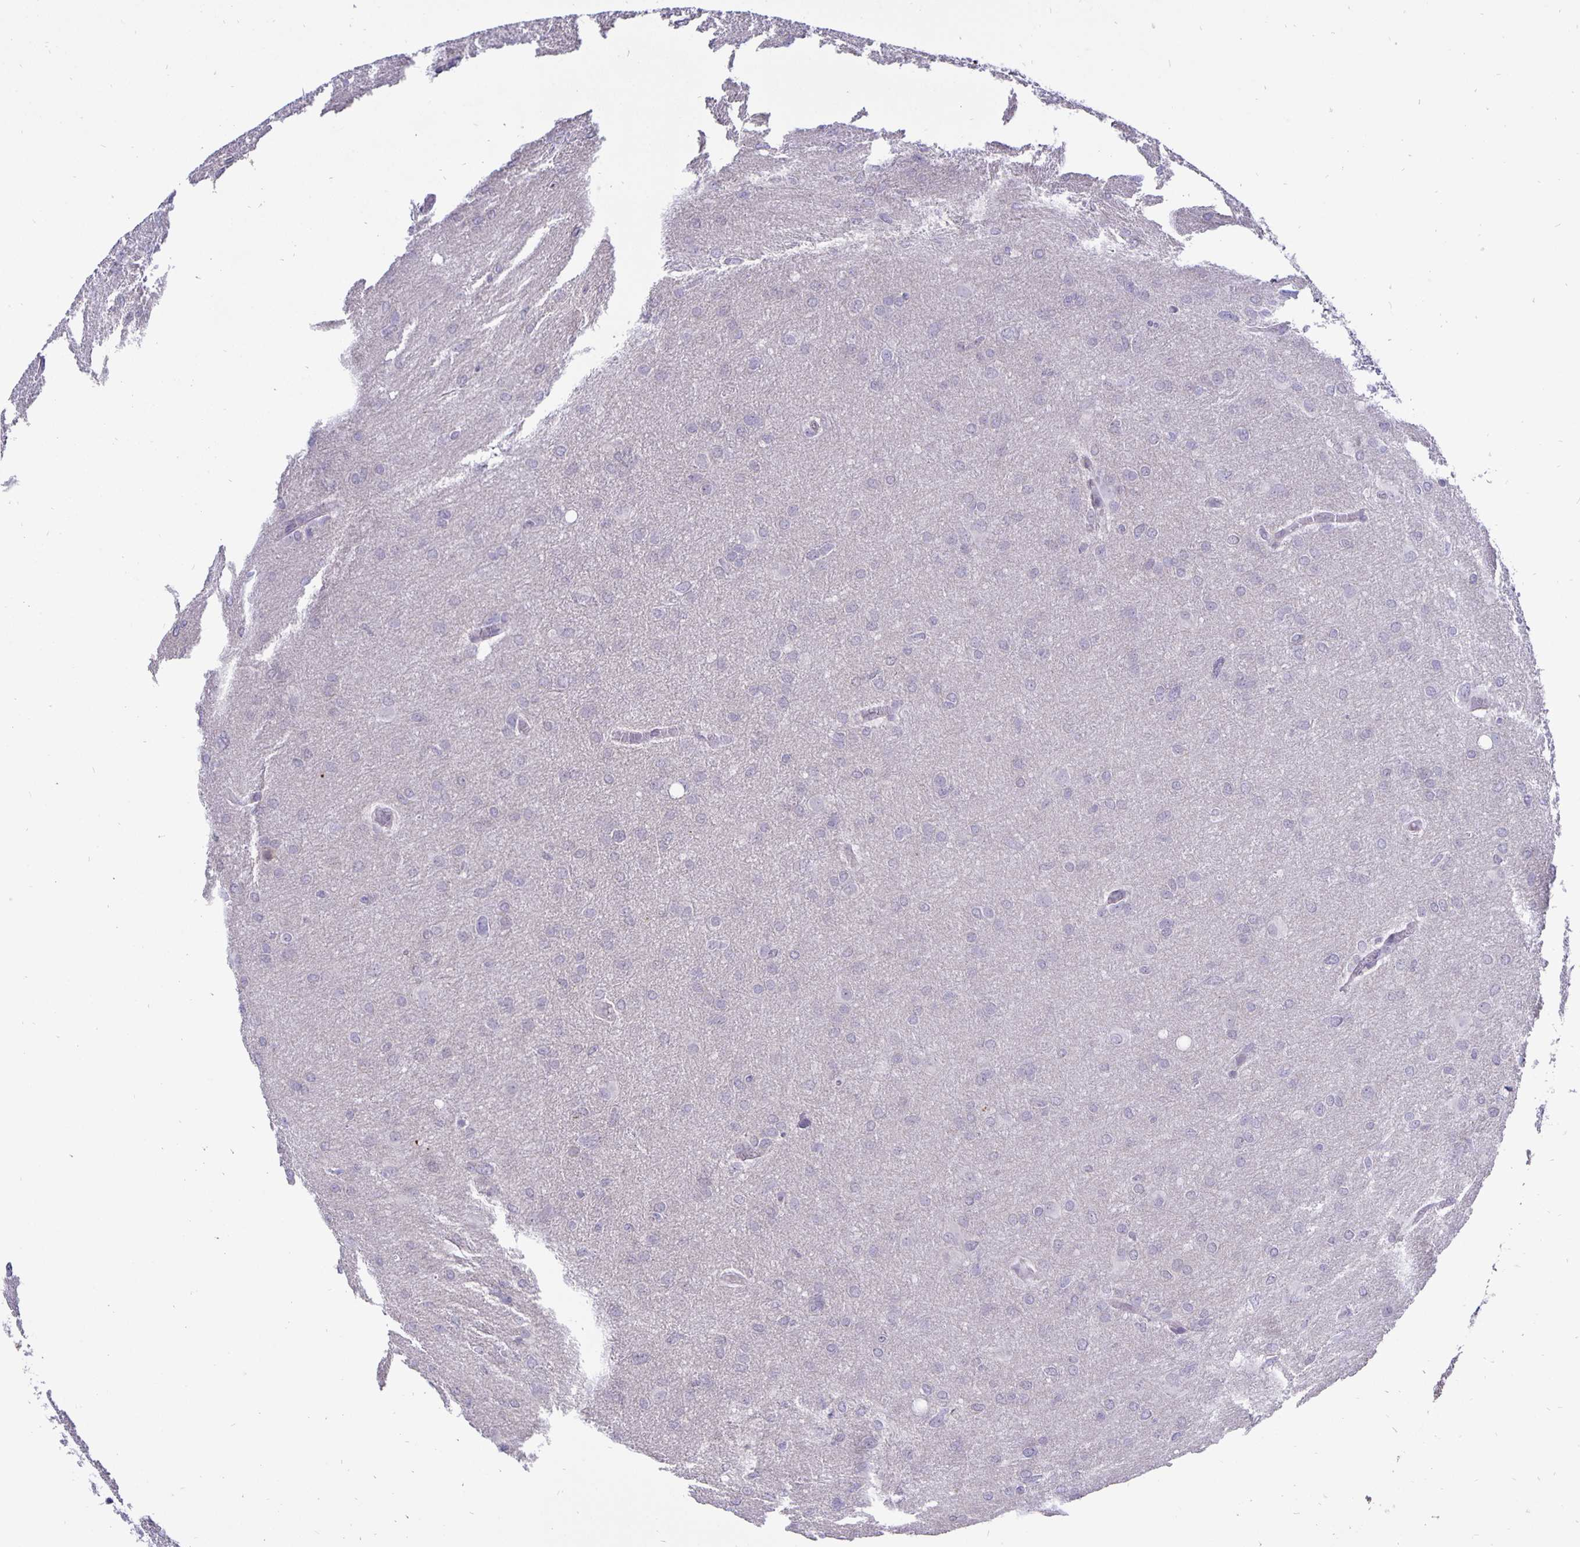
{"staining": {"intensity": "negative", "quantity": "none", "location": "none"}, "tissue": "glioma", "cell_type": "Tumor cells", "image_type": "cancer", "snomed": [{"axis": "morphology", "description": "Glioma, malignant, High grade"}, {"axis": "topography", "description": "Brain"}], "caption": "High-grade glioma (malignant) stained for a protein using immunohistochemistry displays no staining tumor cells.", "gene": "ERBB2", "patient": {"sex": "male", "age": 53}}